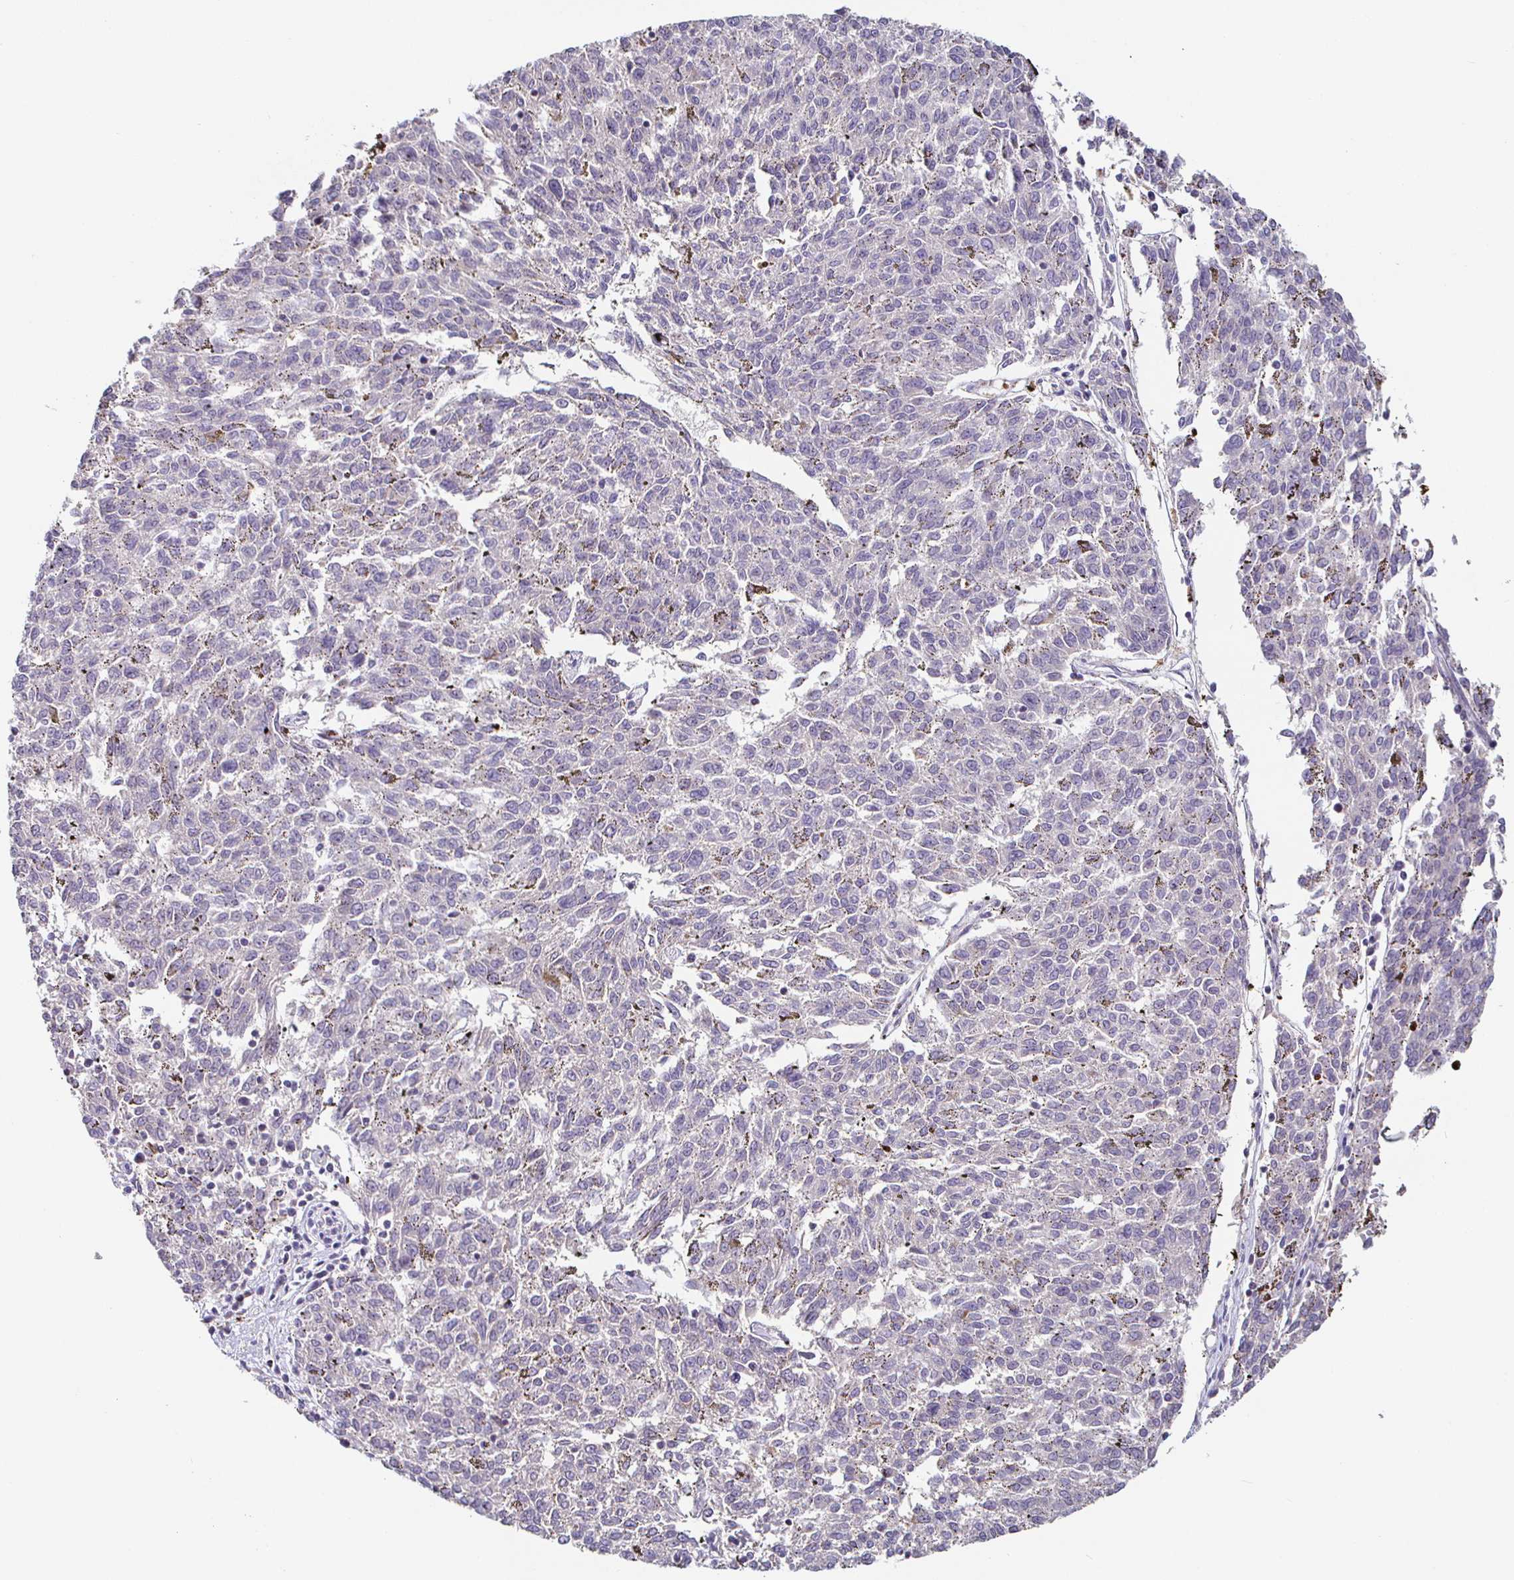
{"staining": {"intensity": "negative", "quantity": "none", "location": "none"}, "tissue": "melanoma", "cell_type": "Tumor cells", "image_type": "cancer", "snomed": [{"axis": "morphology", "description": "Malignant melanoma, NOS"}, {"axis": "topography", "description": "Skin"}], "caption": "Tumor cells show no significant protein expression in melanoma.", "gene": "PIWIL3", "patient": {"sex": "female", "age": 72}}